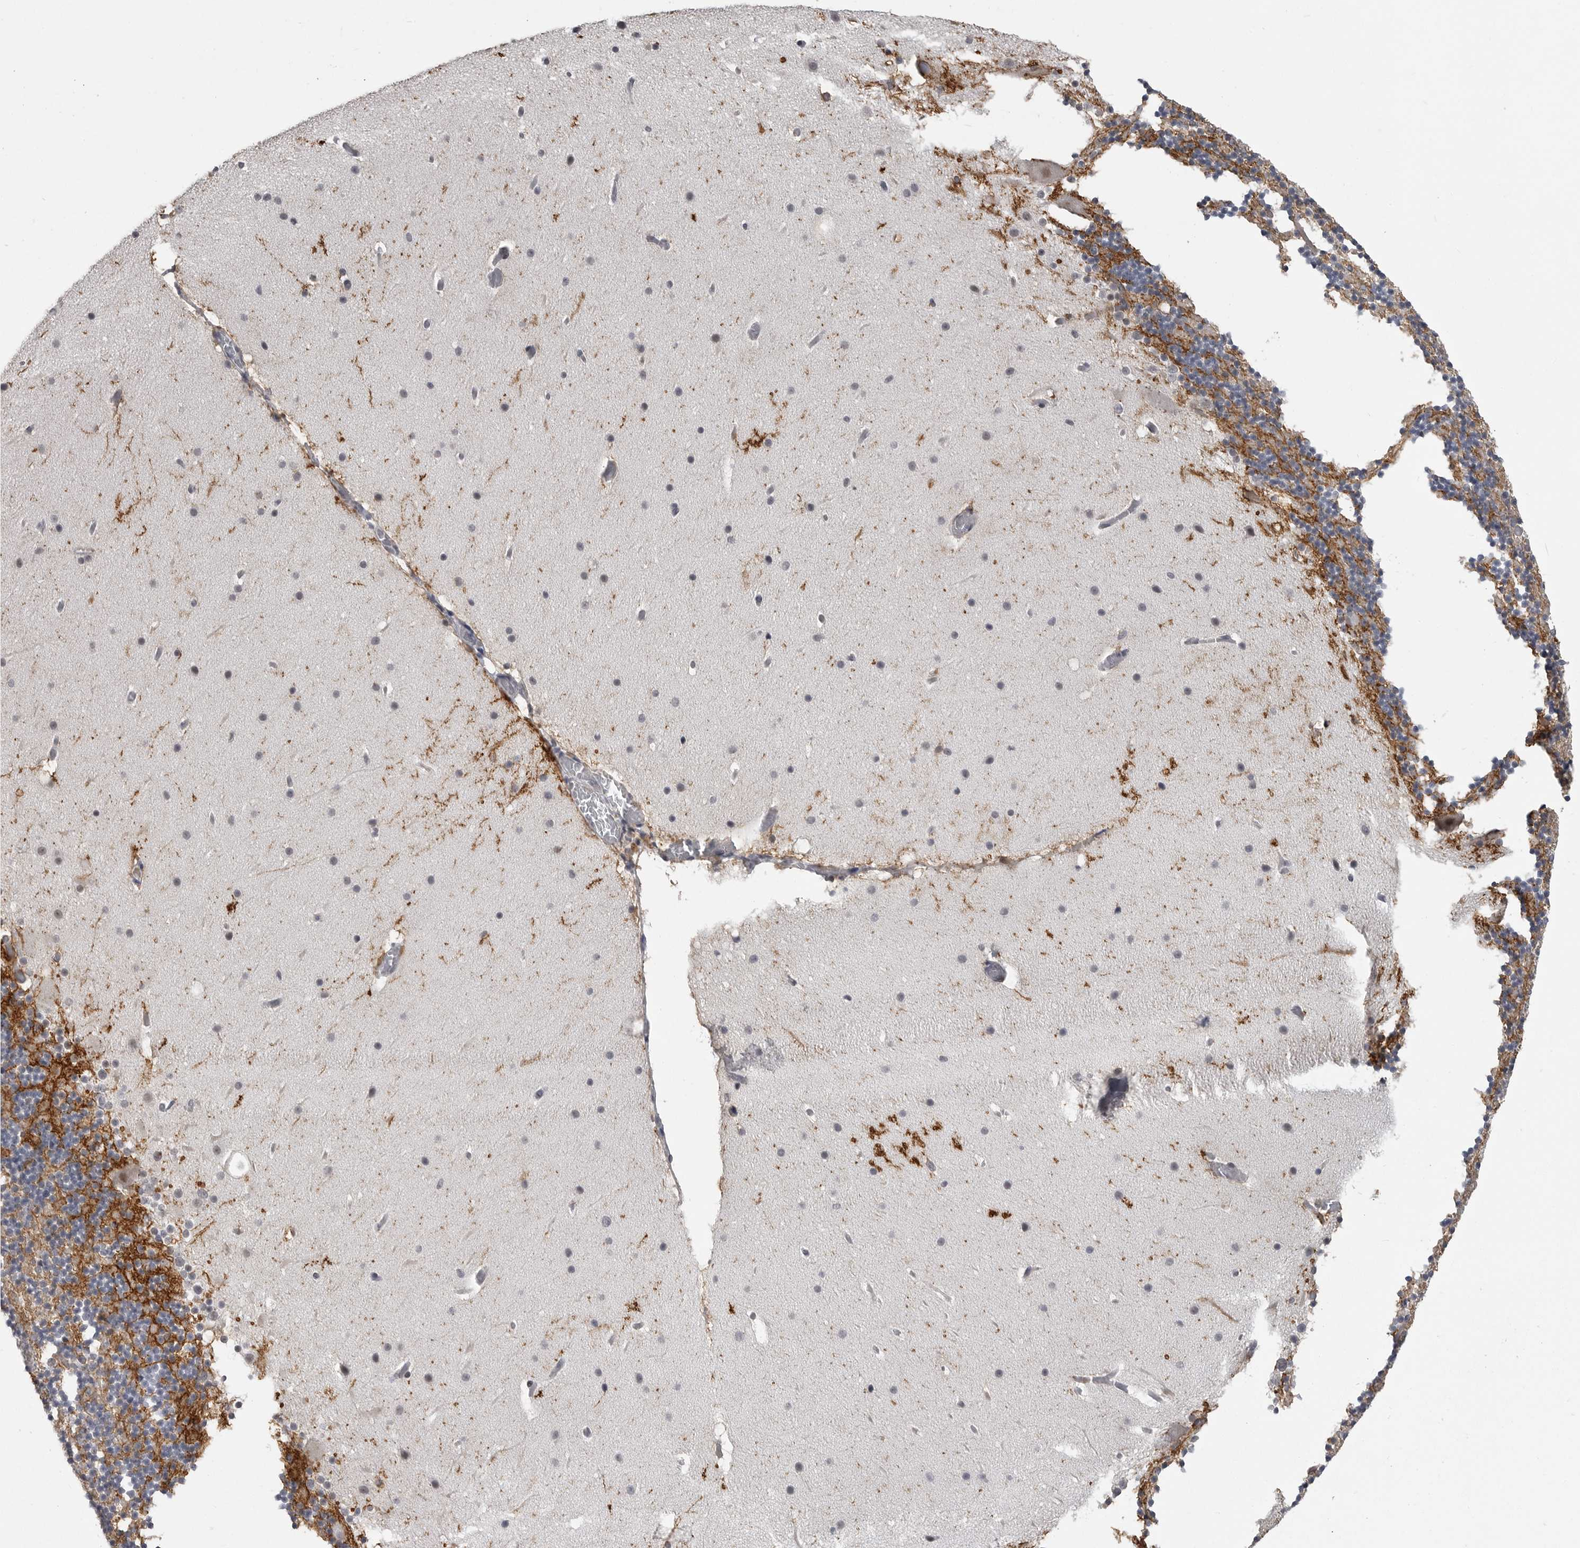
{"staining": {"intensity": "weak", "quantity": "<25%", "location": "cytoplasmic/membranous"}, "tissue": "cerebellum", "cell_type": "Cells in granular layer", "image_type": "normal", "snomed": [{"axis": "morphology", "description": "Normal tissue, NOS"}, {"axis": "topography", "description": "Cerebellum"}], "caption": "High magnification brightfield microscopy of normal cerebellum stained with DAB (brown) and counterstained with hematoxylin (blue): cells in granular layer show no significant positivity.", "gene": "PLEKHF1", "patient": {"sex": "male", "age": 57}}